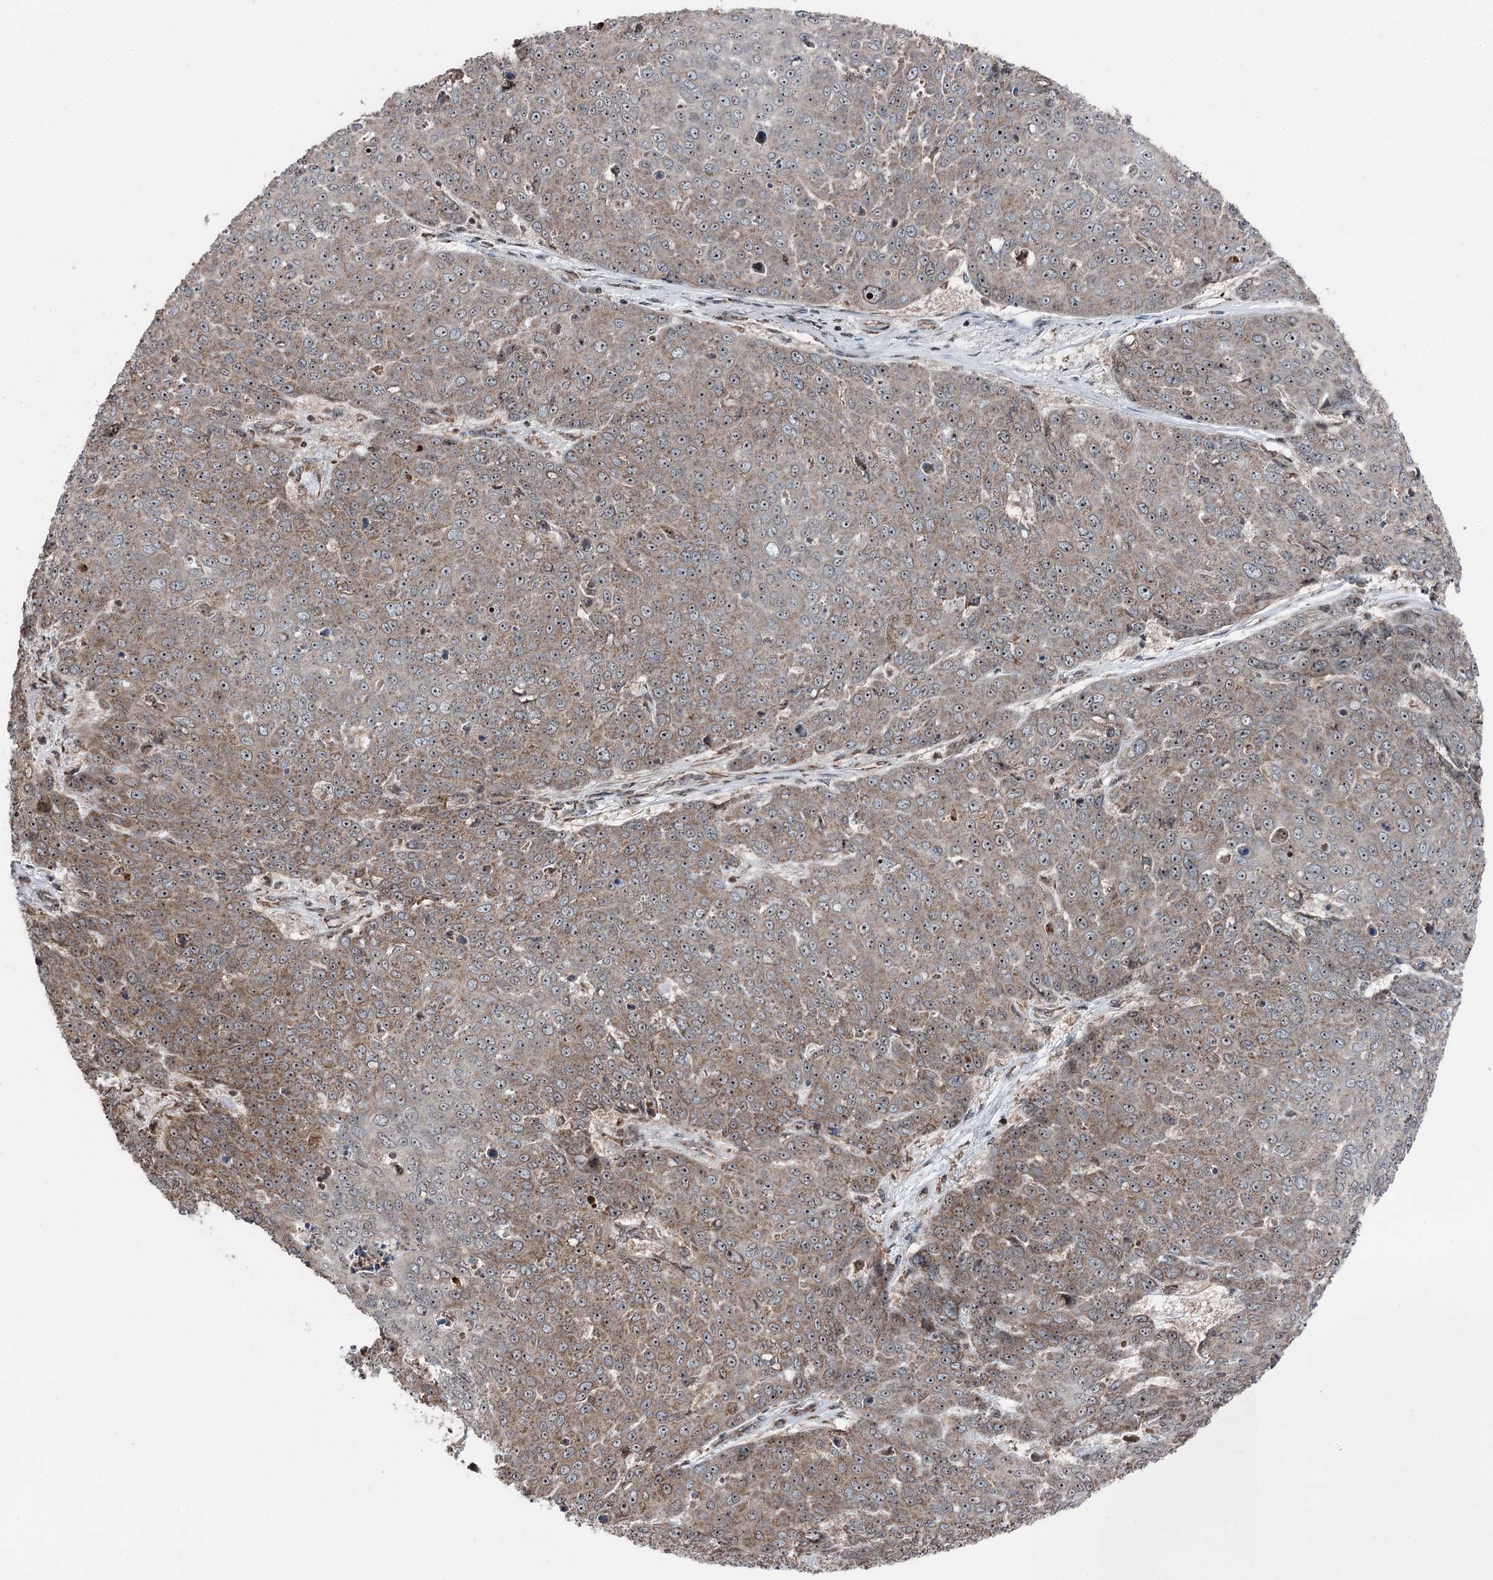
{"staining": {"intensity": "moderate", "quantity": ">75%", "location": "cytoplasmic/membranous,nuclear"}, "tissue": "skin cancer", "cell_type": "Tumor cells", "image_type": "cancer", "snomed": [{"axis": "morphology", "description": "Squamous cell carcinoma, NOS"}, {"axis": "topography", "description": "Skin"}], "caption": "Immunohistochemistry (DAB) staining of skin cancer shows moderate cytoplasmic/membranous and nuclear protein positivity in approximately >75% of tumor cells.", "gene": "STEEP1", "patient": {"sex": "male", "age": 71}}